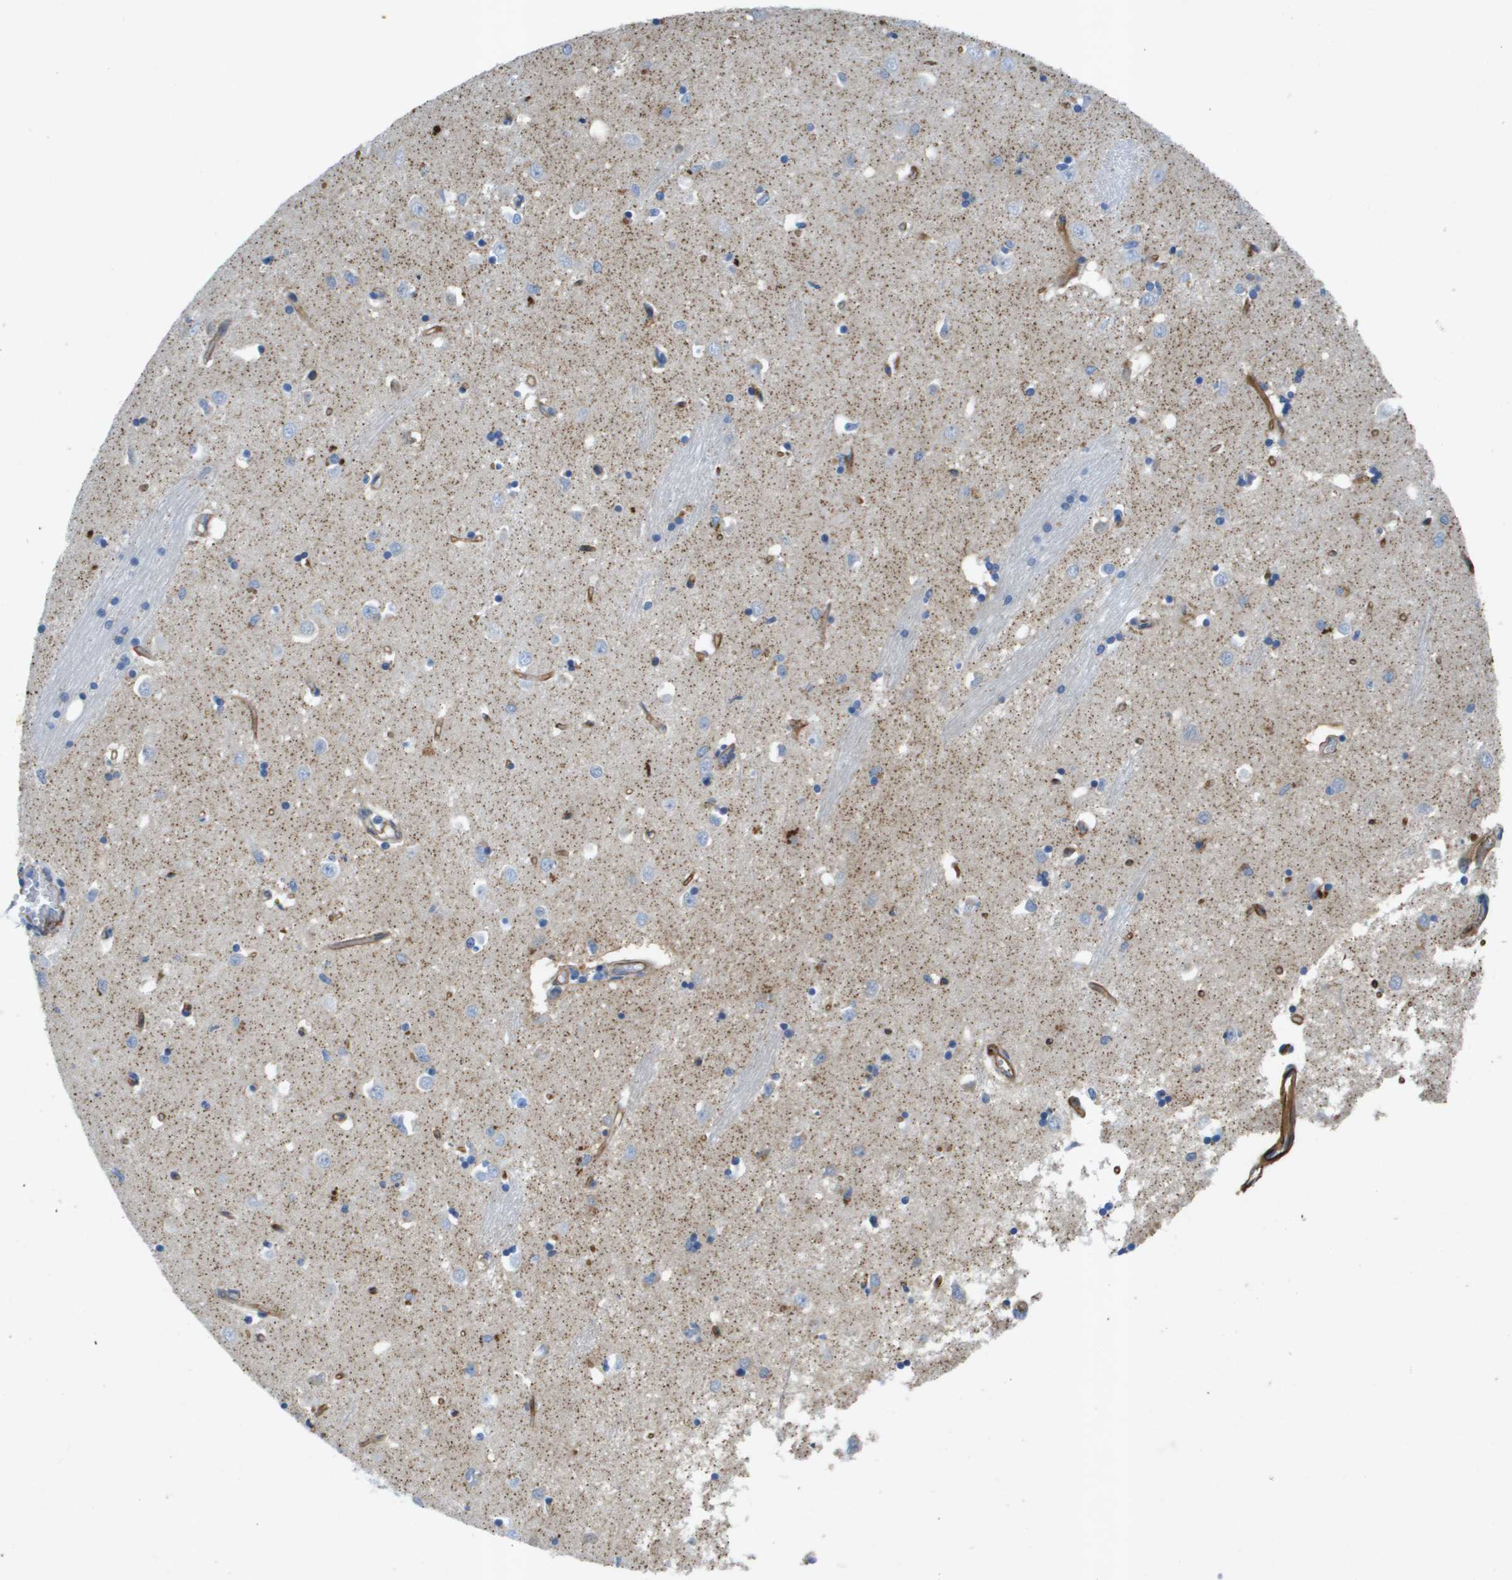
{"staining": {"intensity": "negative", "quantity": "none", "location": "none"}, "tissue": "caudate", "cell_type": "Glial cells", "image_type": "normal", "snomed": [{"axis": "morphology", "description": "Normal tissue, NOS"}, {"axis": "topography", "description": "Lateral ventricle wall"}], "caption": "Immunohistochemistry (IHC) of unremarkable human caudate exhibits no expression in glial cells.", "gene": "ITGA6", "patient": {"sex": "female", "age": 19}}